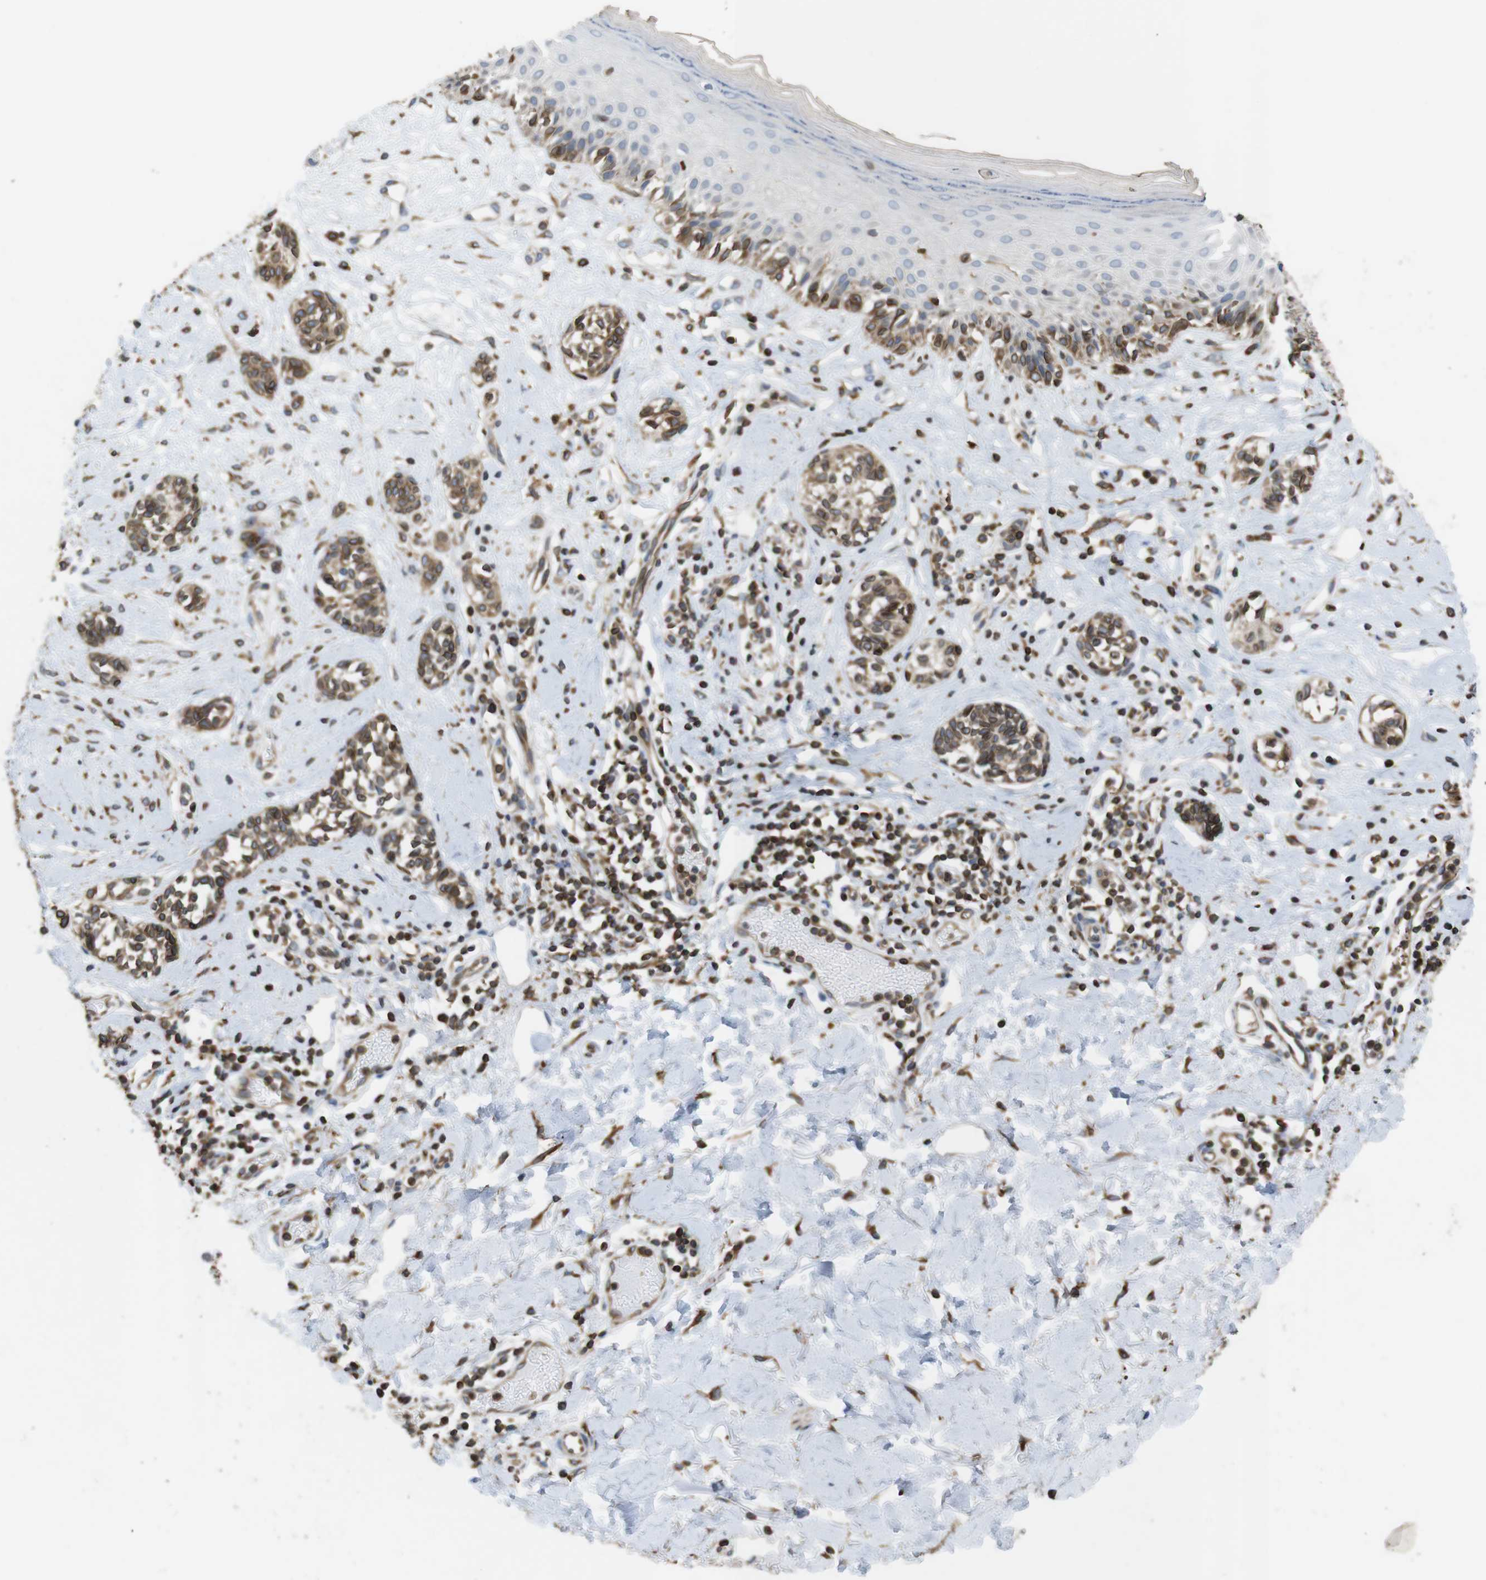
{"staining": {"intensity": "weak", "quantity": ">75%", "location": "cytoplasmic/membranous"}, "tissue": "melanoma", "cell_type": "Tumor cells", "image_type": "cancer", "snomed": [{"axis": "morphology", "description": "Malignant melanoma, NOS"}, {"axis": "topography", "description": "Skin"}], "caption": "Immunohistochemistry (IHC) image of neoplastic tissue: human malignant melanoma stained using IHC reveals low levels of weak protein expression localized specifically in the cytoplasmic/membranous of tumor cells, appearing as a cytoplasmic/membranous brown color.", "gene": "ARL6IP5", "patient": {"sex": "male", "age": 64}}